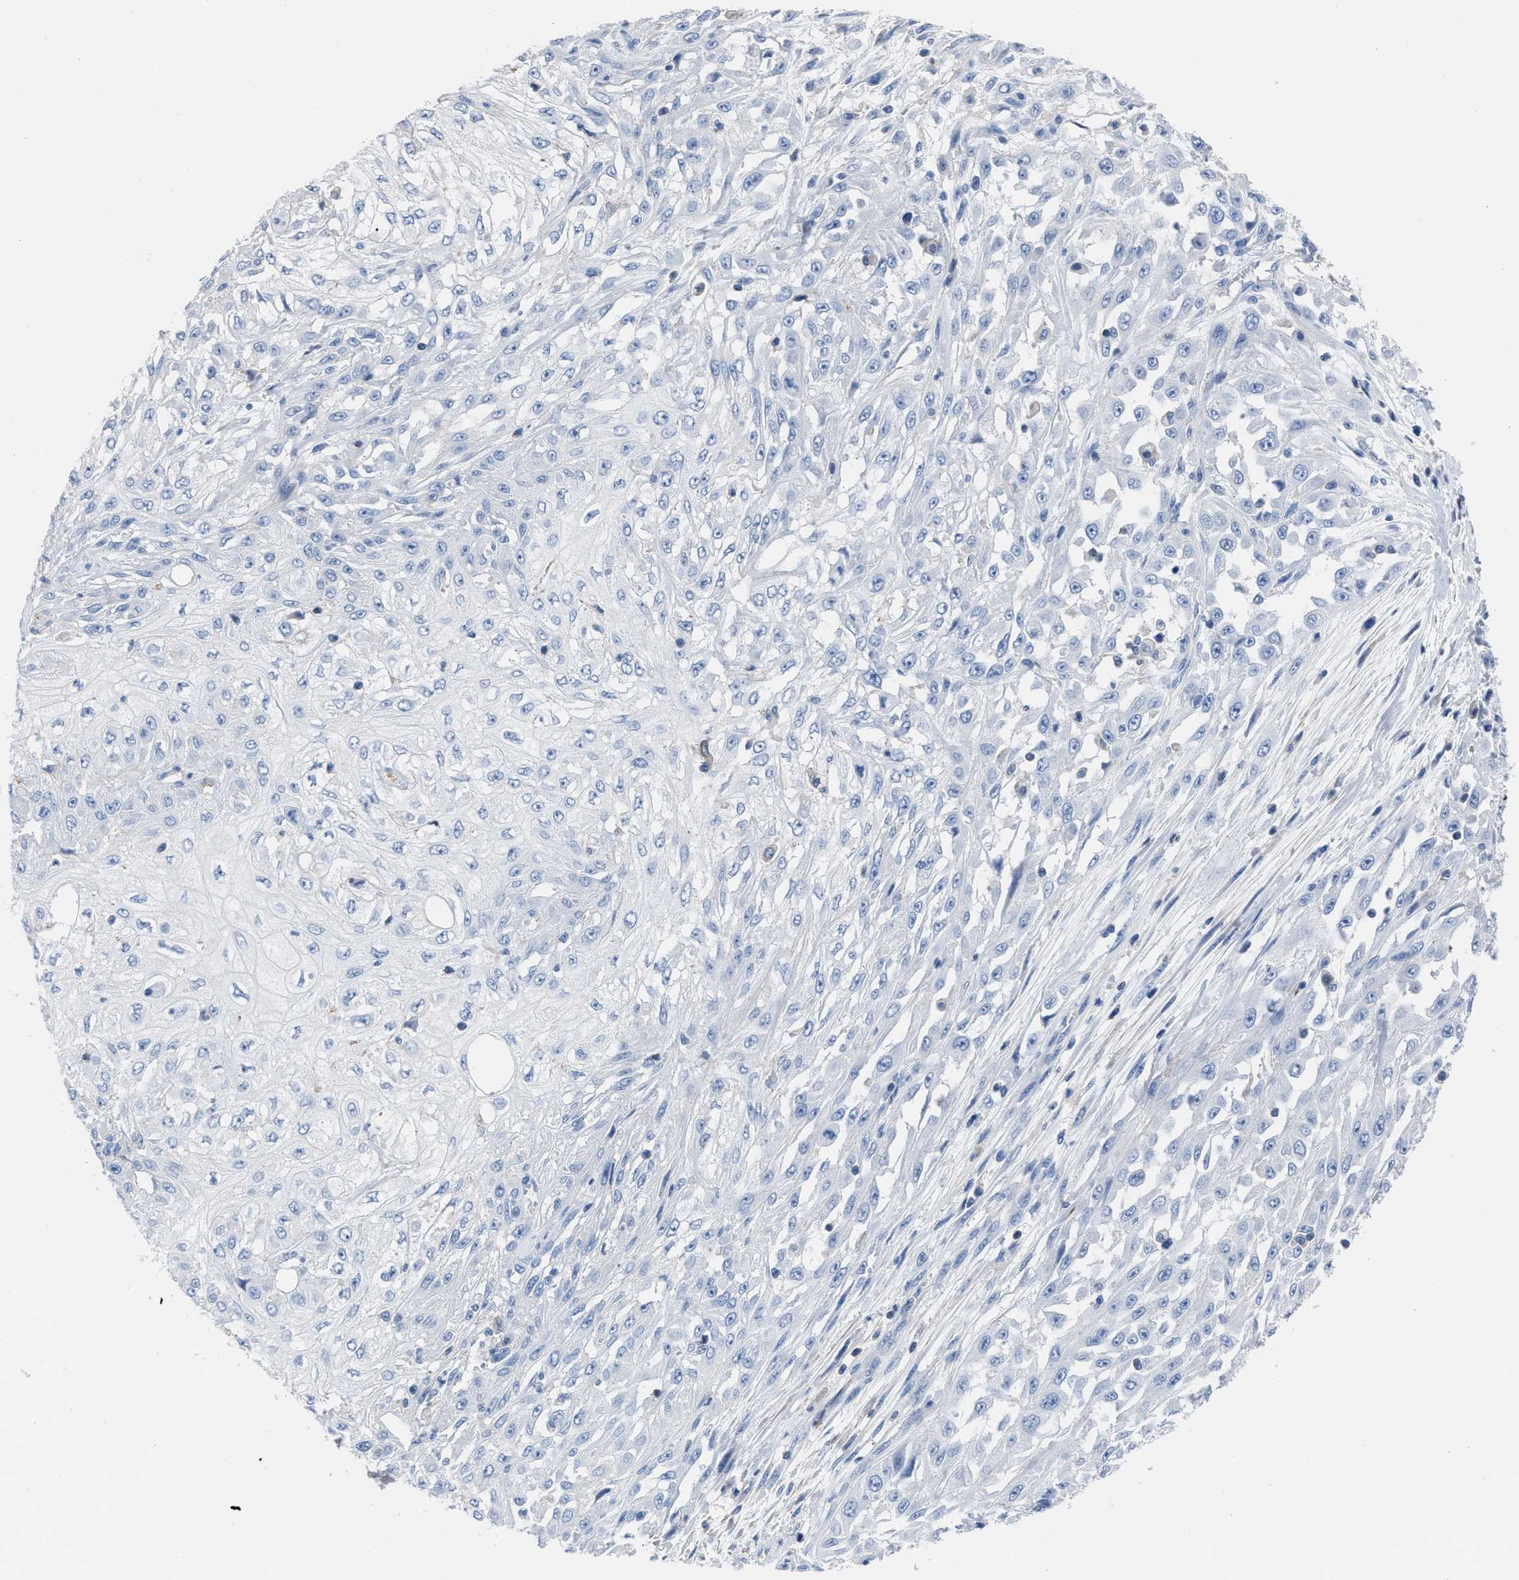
{"staining": {"intensity": "negative", "quantity": "none", "location": "none"}, "tissue": "skin cancer", "cell_type": "Tumor cells", "image_type": "cancer", "snomed": [{"axis": "morphology", "description": "Squamous cell carcinoma, NOS"}, {"axis": "morphology", "description": "Squamous cell carcinoma, metastatic, NOS"}, {"axis": "topography", "description": "Skin"}, {"axis": "topography", "description": "Lymph node"}], "caption": "An image of metastatic squamous cell carcinoma (skin) stained for a protein demonstrates no brown staining in tumor cells.", "gene": "PRMT2", "patient": {"sex": "male", "age": 75}}